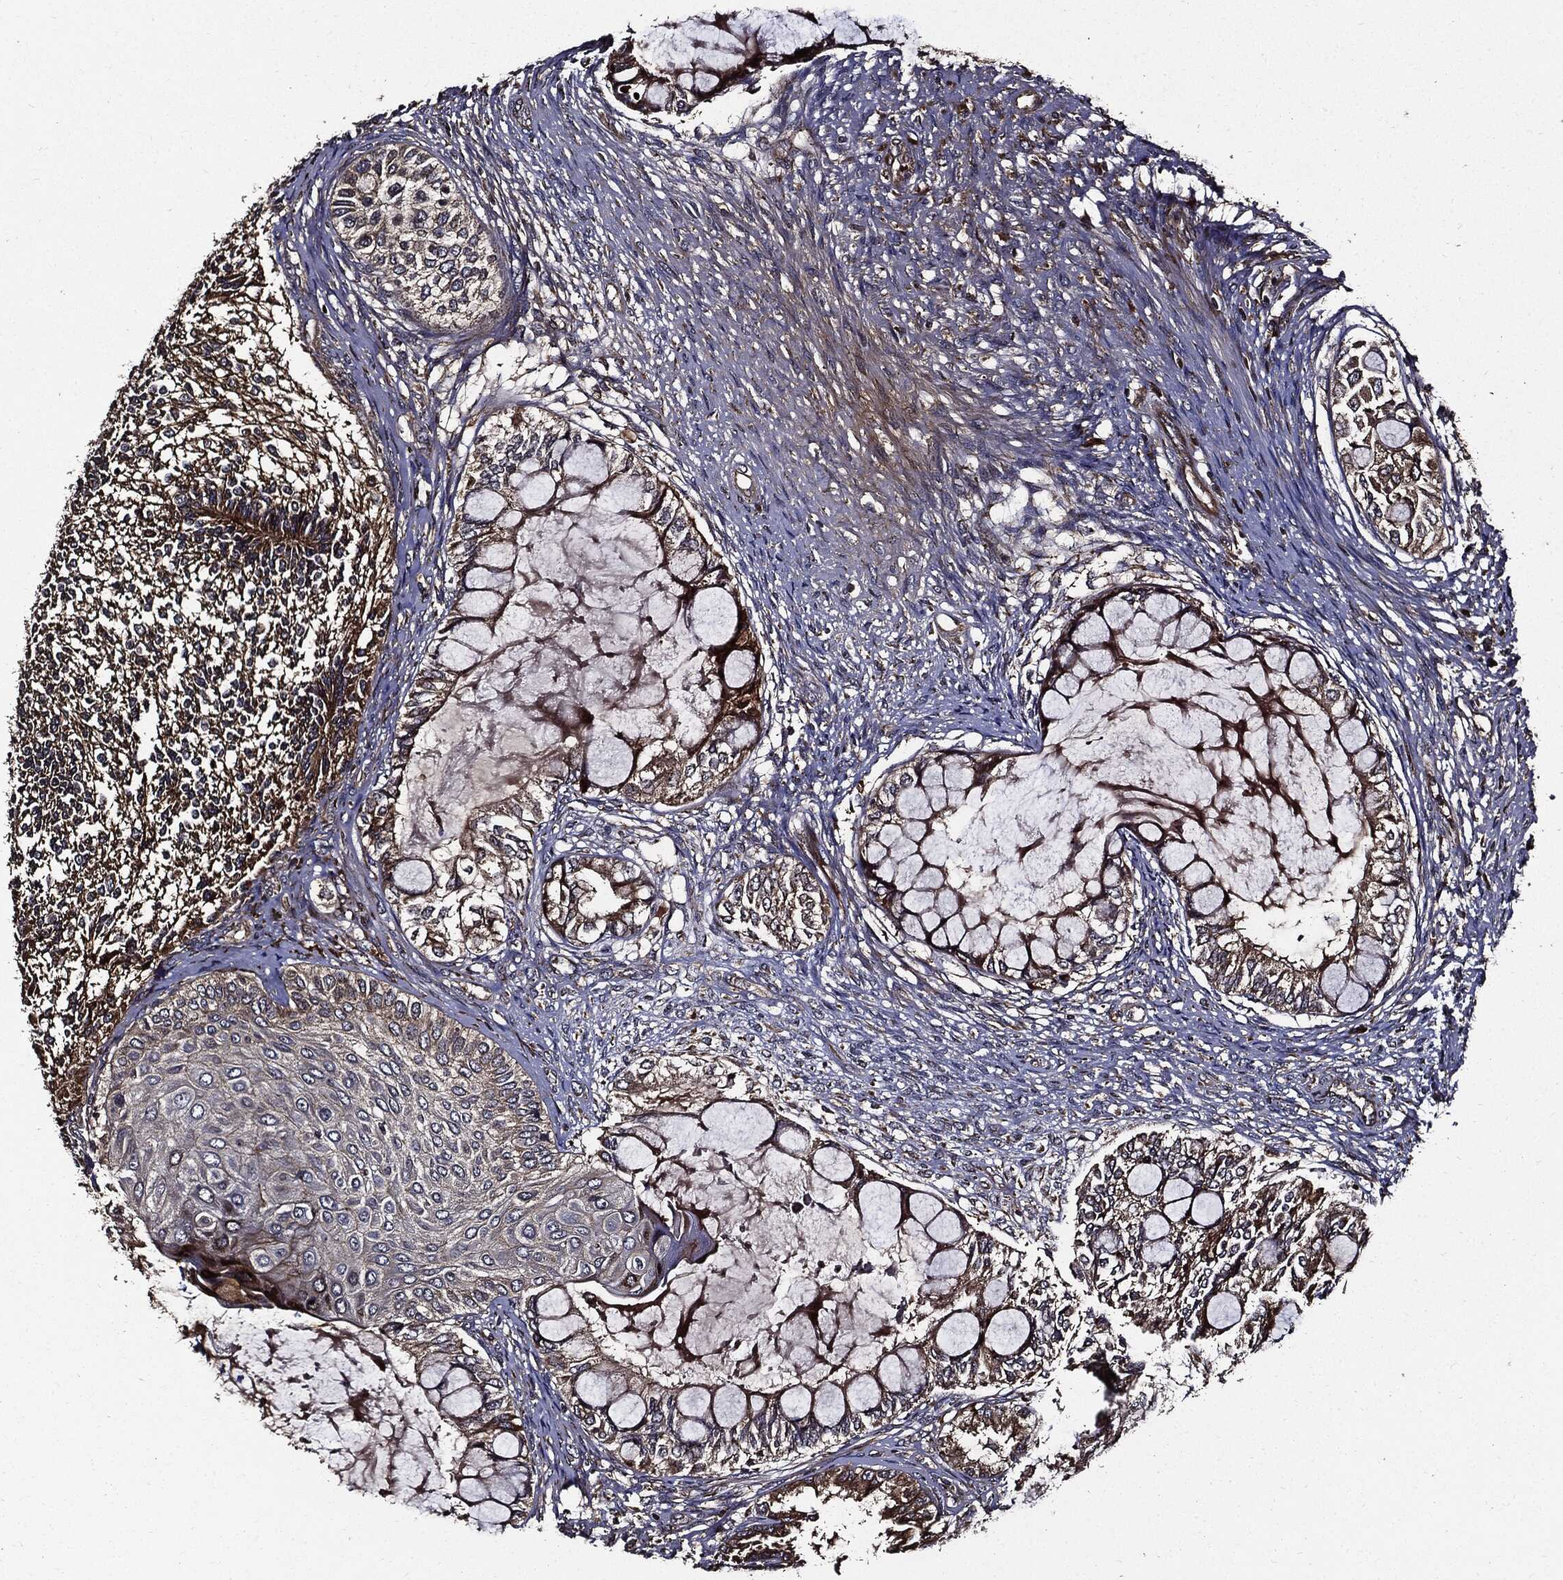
{"staining": {"intensity": "moderate", "quantity": "<25%", "location": "cytoplasmic/membranous"}, "tissue": "testis cancer", "cell_type": "Tumor cells", "image_type": "cancer", "snomed": [{"axis": "morphology", "description": "Seminoma, NOS"}, {"axis": "morphology", "description": "Carcinoma, Embryonal, NOS"}, {"axis": "topography", "description": "Testis"}], "caption": "An image showing moderate cytoplasmic/membranous expression in approximately <25% of tumor cells in testis cancer (embryonal carcinoma), as visualized by brown immunohistochemical staining.", "gene": "HTT", "patient": {"sex": "male", "age": 41}}